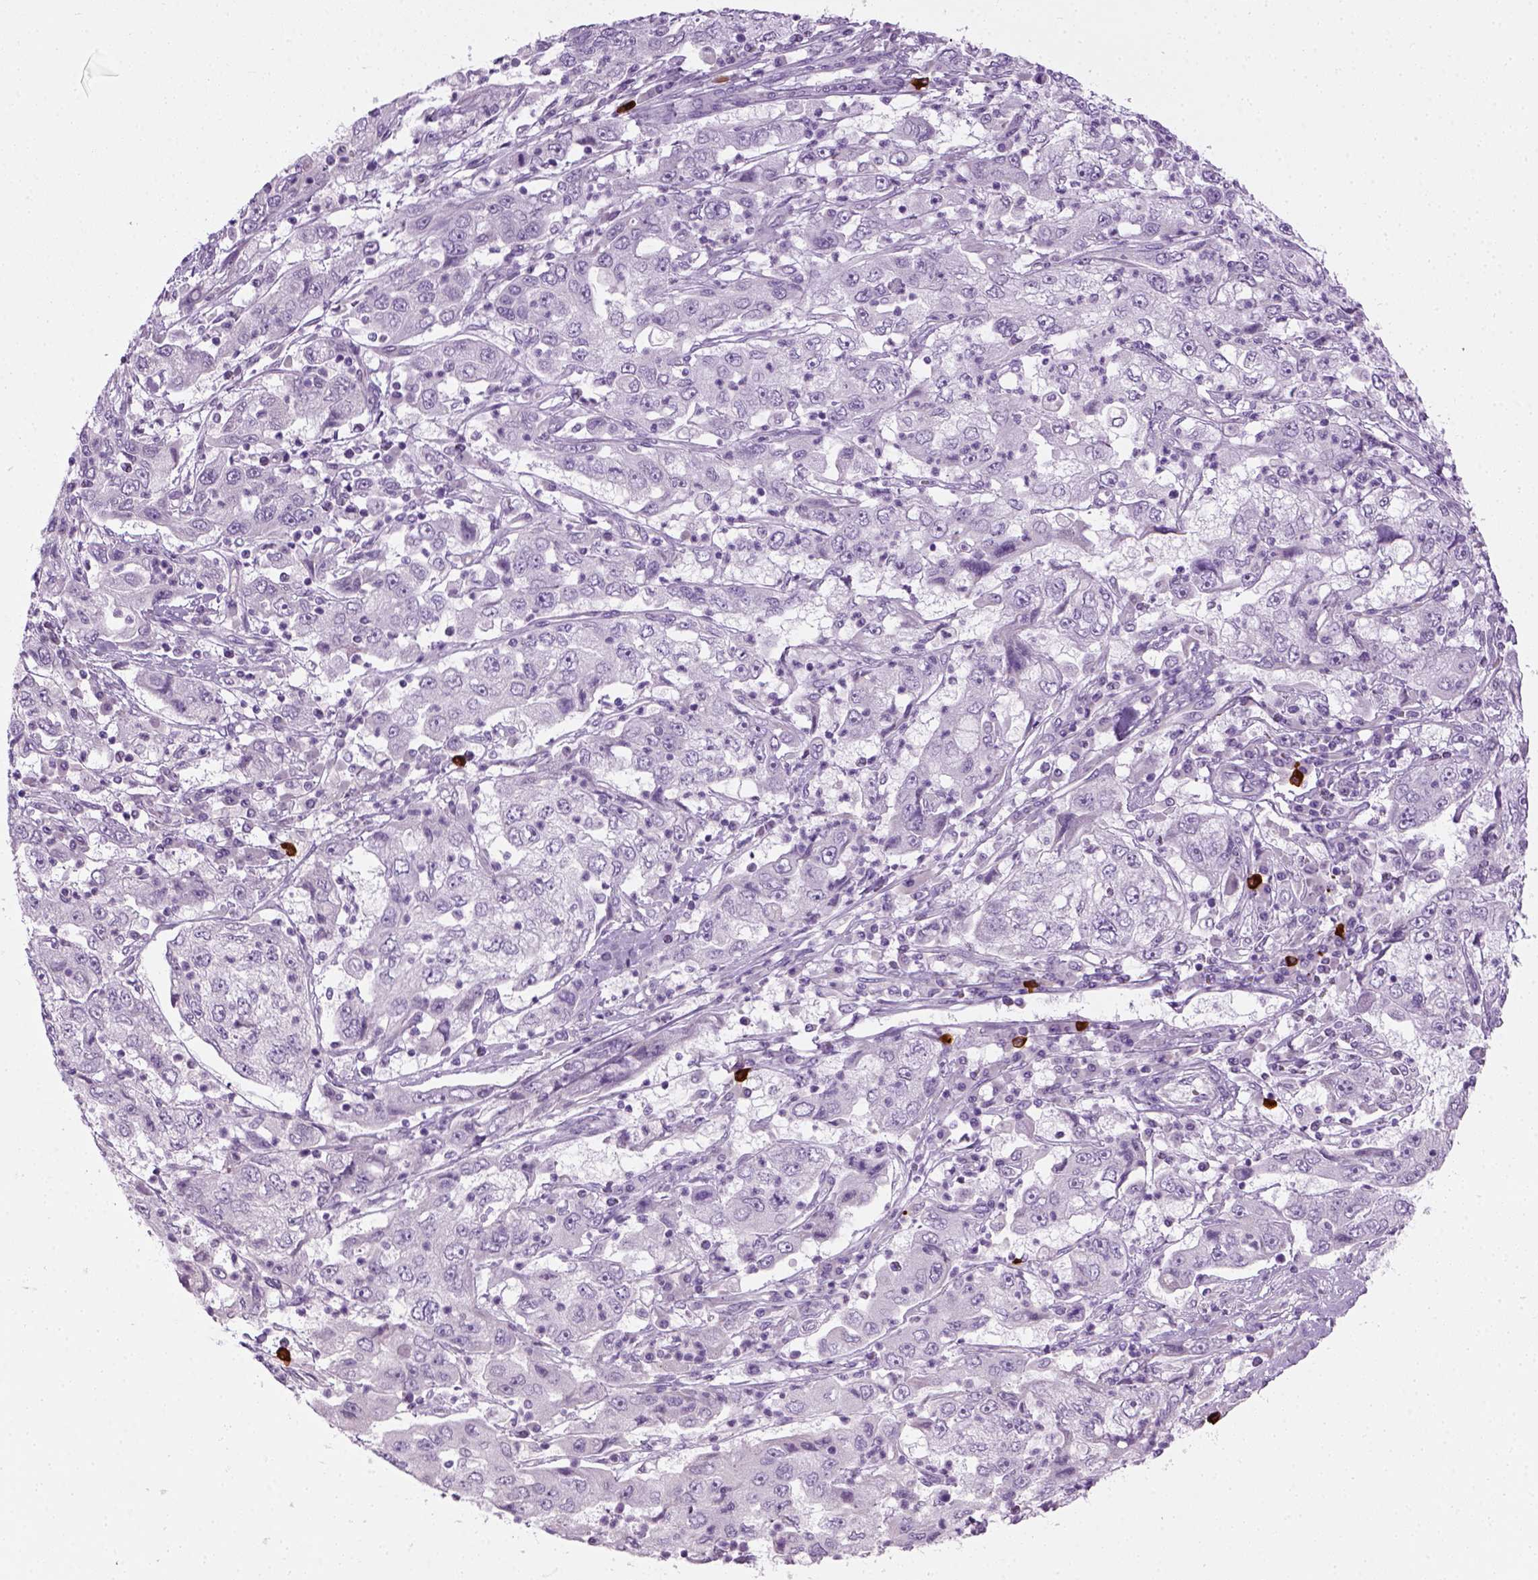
{"staining": {"intensity": "negative", "quantity": "none", "location": "none"}, "tissue": "cervical cancer", "cell_type": "Tumor cells", "image_type": "cancer", "snomed": [{"axis": "morphology", "description": "Squamous cell carcinoma, NOS"}, {"axis": "topography", "description": "Cervix"}], "caption": "There is no significant expression in tumor cells of cervical cancer. (DAB immunohistochemistry (IHC) with hematoxylin counter stain).", "gene": "CIBAR2", "patient": {"sex": "female", "age": 36}}